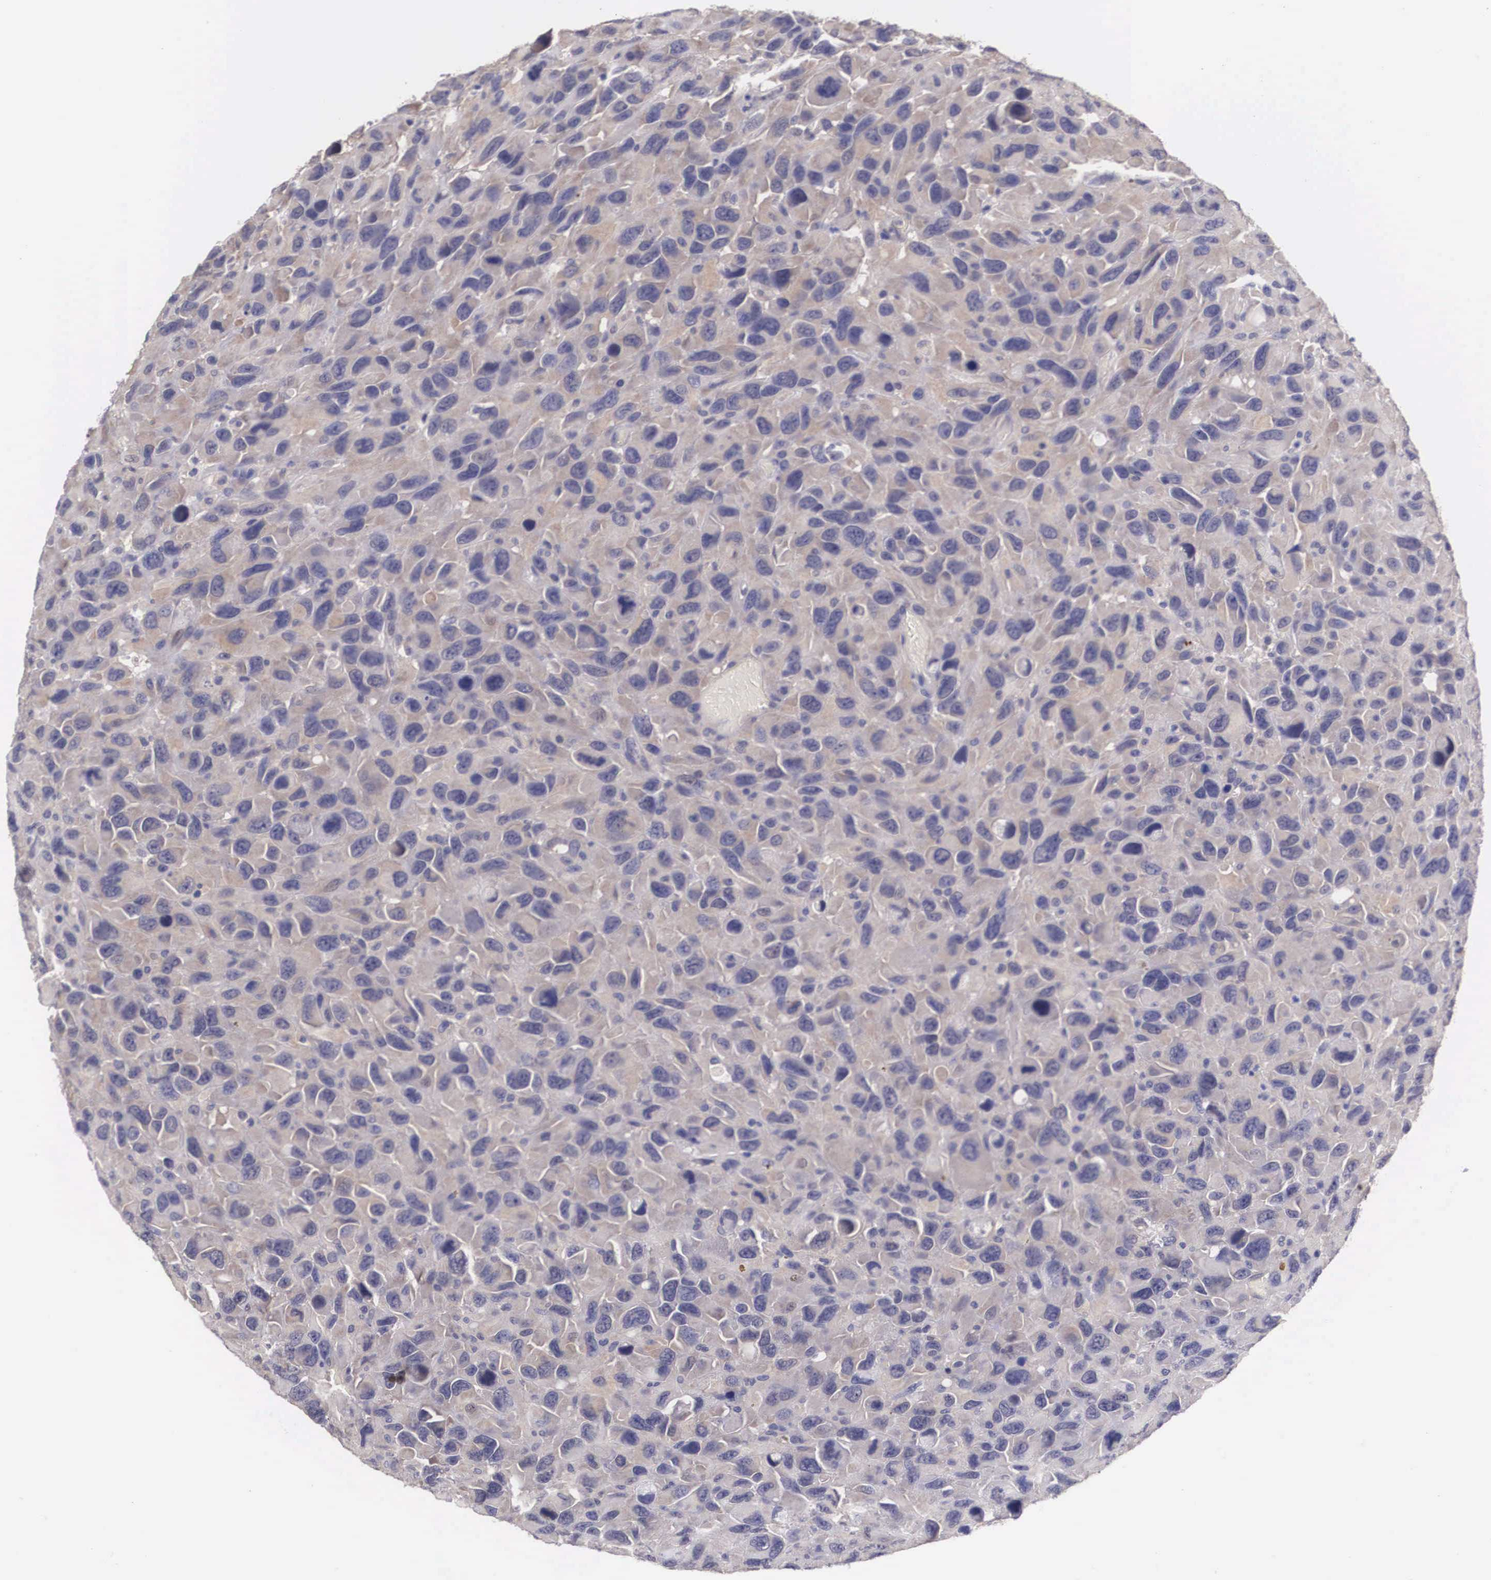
{"staining": {"intensity": "weak", "quantity": "<25%", "location": "cytoplasmic/membranous"}, "tissue": "renal cancer", "cell_type": "Tumor cells", "image_type": "cancer", "snomed": [{"axis": "morphology", "description": "Adenocarcinoma, NOS"}, {"axis": "topography", "description": "Kidney"}], "caption": "Human renal cancer stained for a protein using immunohistochemistry (IHC) demonstrates no expression in tumor cells.", "gene": "OTX2", "patient": {"sex": "male", "age": 79}}